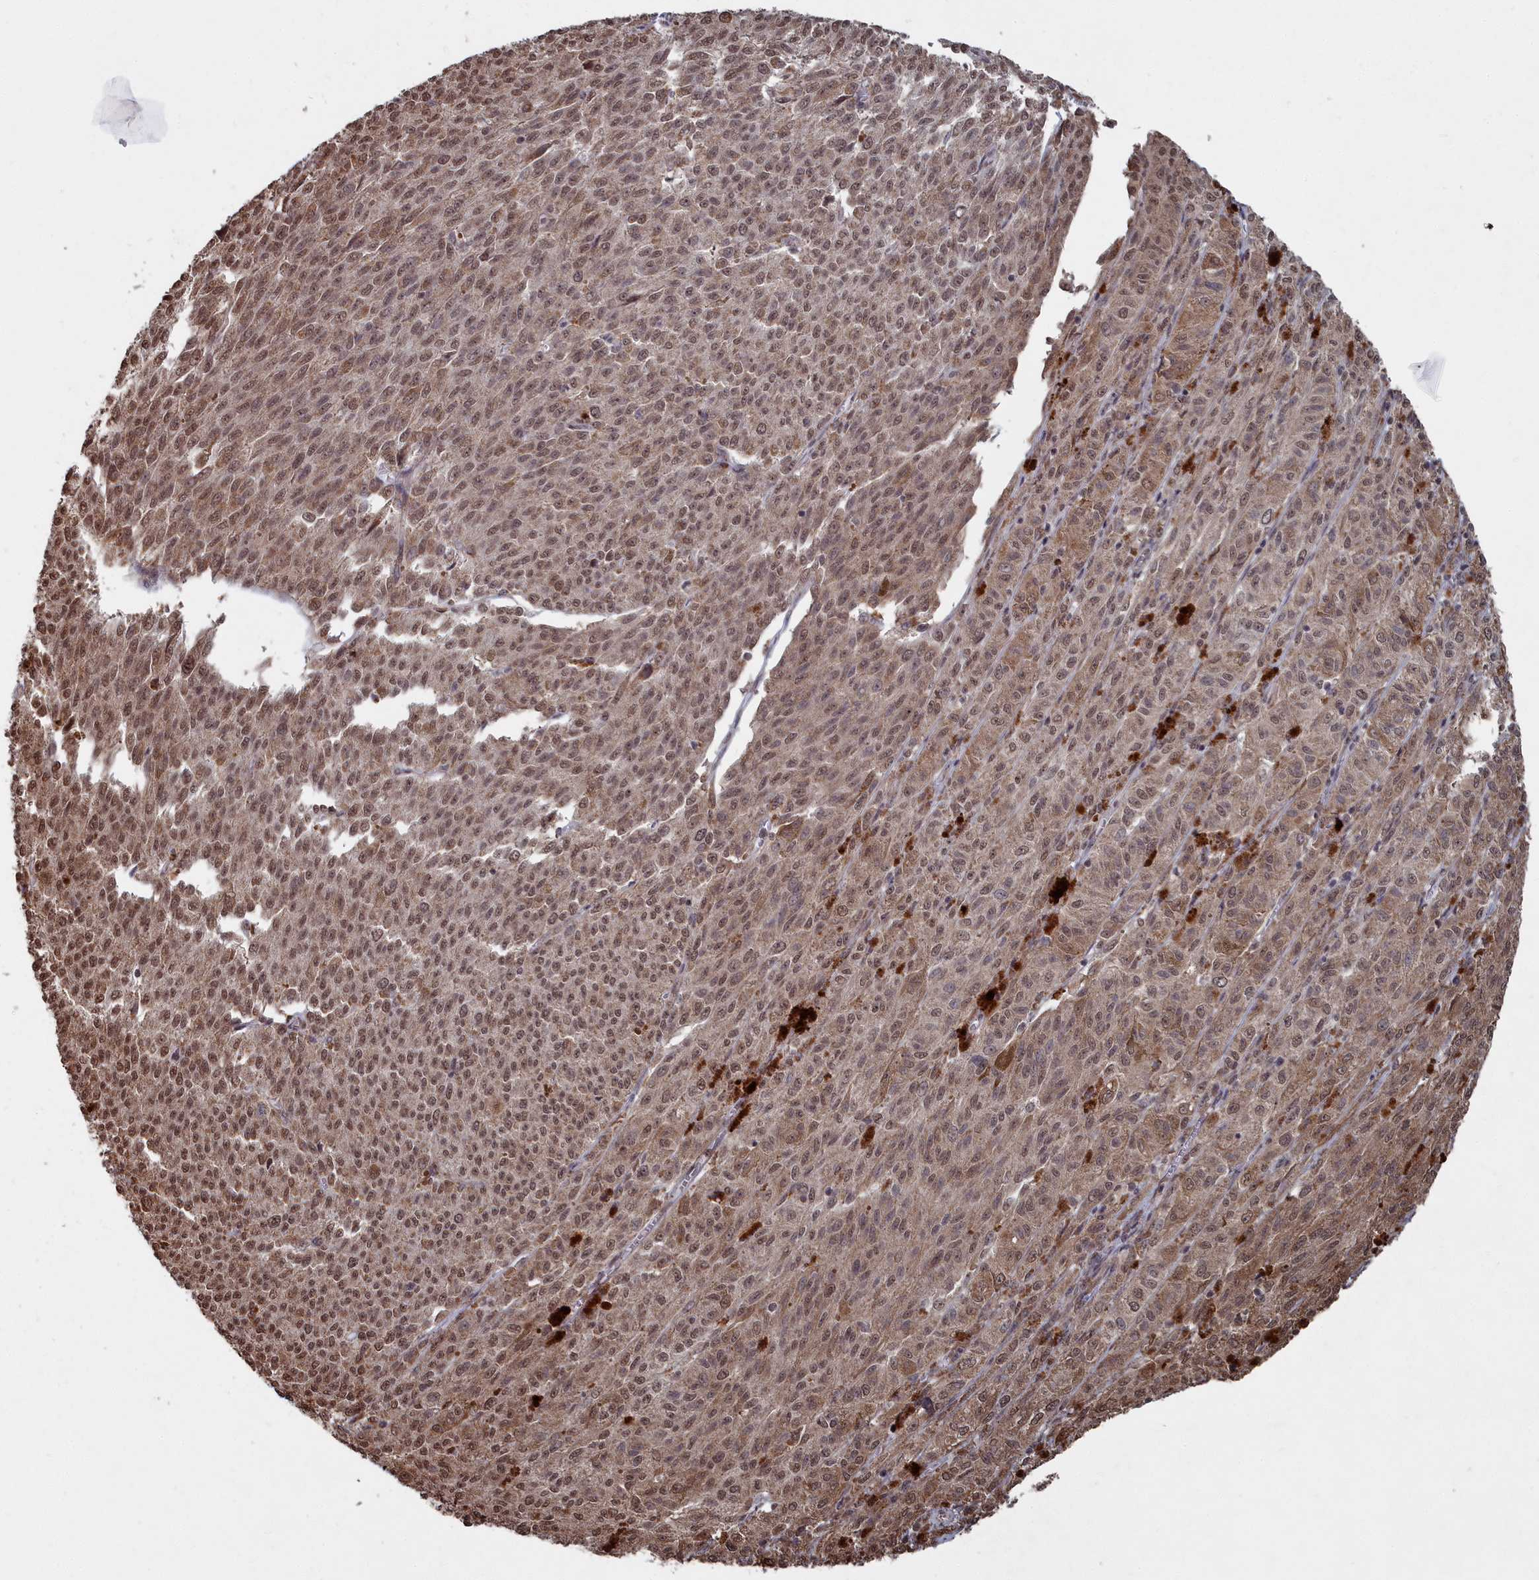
{"staining": {"intensity": "moderate", "quantity": ">75%", "location": "nuclear"}, "tissue": "melanoma", "cell_type": "Tumor cells", "image_type": "cancer", "snomed": [{"axis": "morphology", "description": "Malignant melanoma, NOS"}, {"axis": "topography", "description": "Skin"}], "caption": "Immunohistochemistry of melanoma shows medium levels of moderate nuclear staining in about >75% of tumor cells.", "gene": "CCNP", "patient": {"sex": "female", "age": 52}}